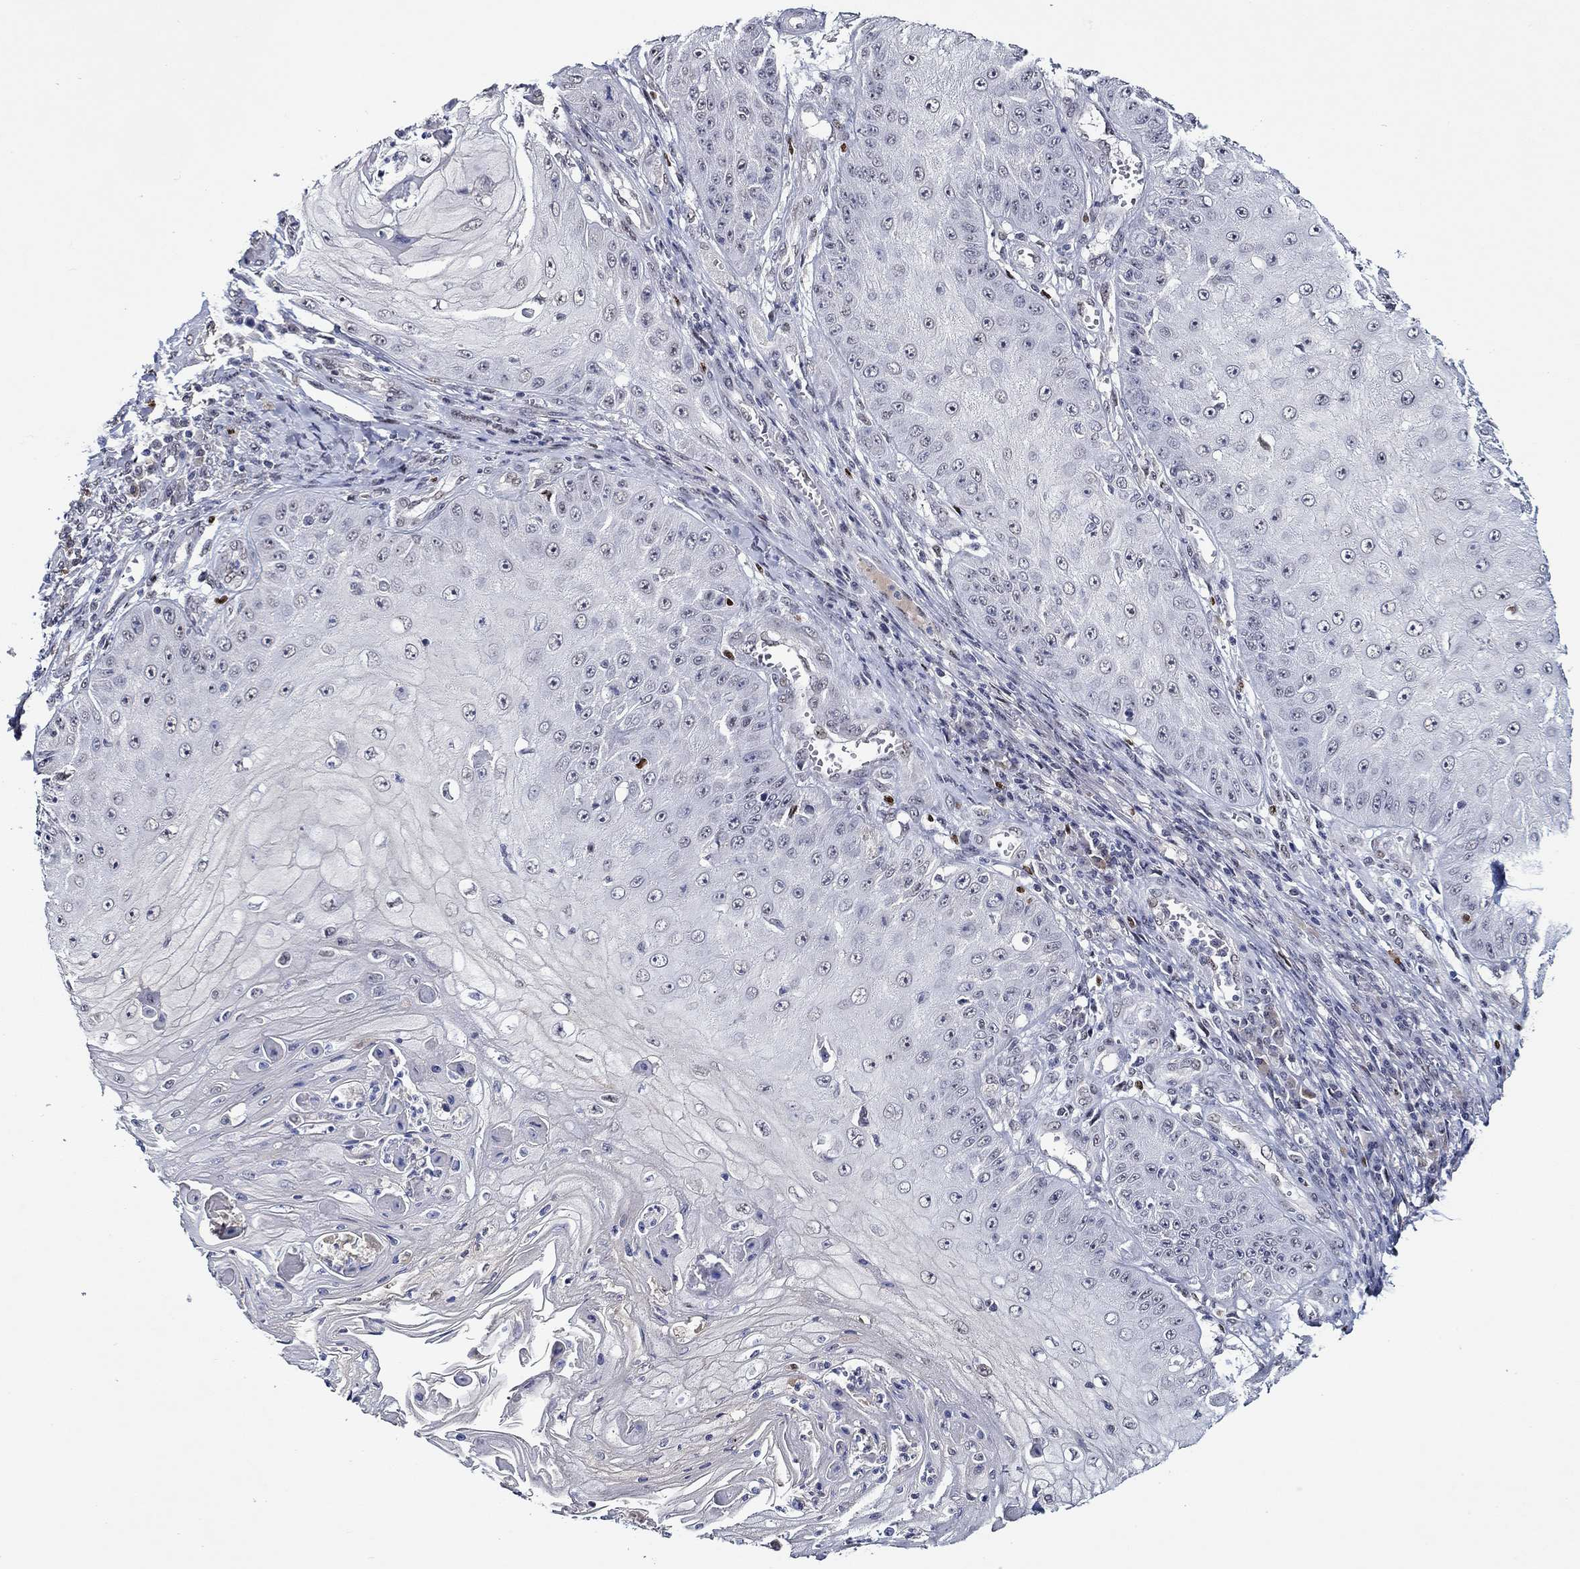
{"staining": {"intensity": "negative", "quantity": "none", "location": "none"}, "tissue": "skin cancer", "cell_type": "Tumor cells", "image_type": "cancer", "snomed": [{"axis": "morphology", "description": "Squamous cell carcinoma, NOS"}, {"axis": "topography", "description": "Skin"}], "caption": "High power microscopy histopathology image of an immunohistochemistry (IHC) micrograph of skin cancer, revealing no significant positivity in tumor cells.", "gene": "GATA2", "patient": {"sex": "male", "age": 70}}